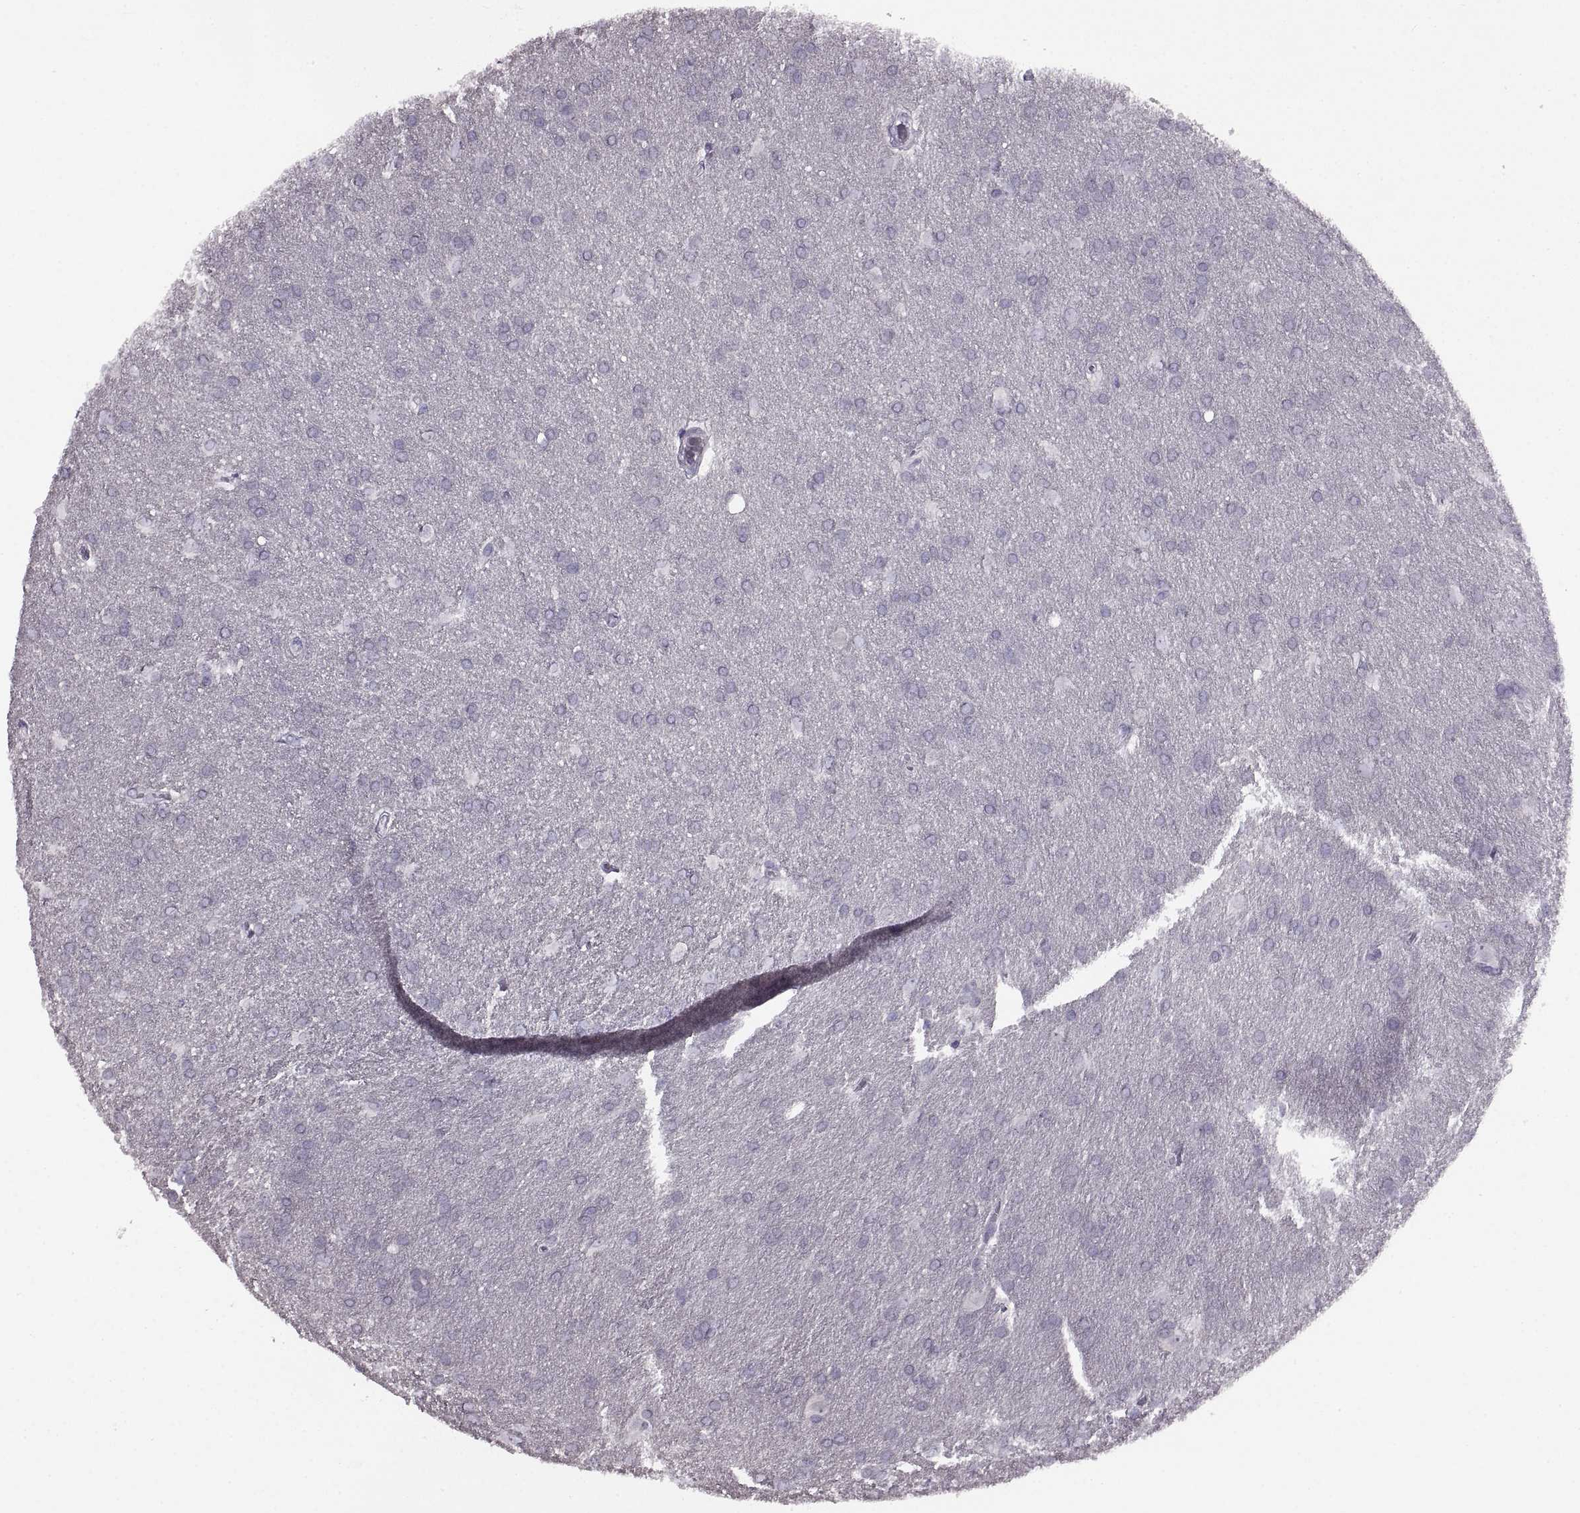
{"staining": {"intensity": "negative", "quantity": "none", "location": "none"}, "tissue": "glioma", "cell_type": "Tumor cells", "image_type": "cancer", "snomed": [{"axis": "morphology", "description": "Glioma, malignant, Low grade"}, {"axis": "topography", "description": "Brain"}], "caption": "The histopathology image demonstrates no staining of tumor cells in glioma.", "gene": "BSPH1", "patient": {"sex": "female", "age": 32}}